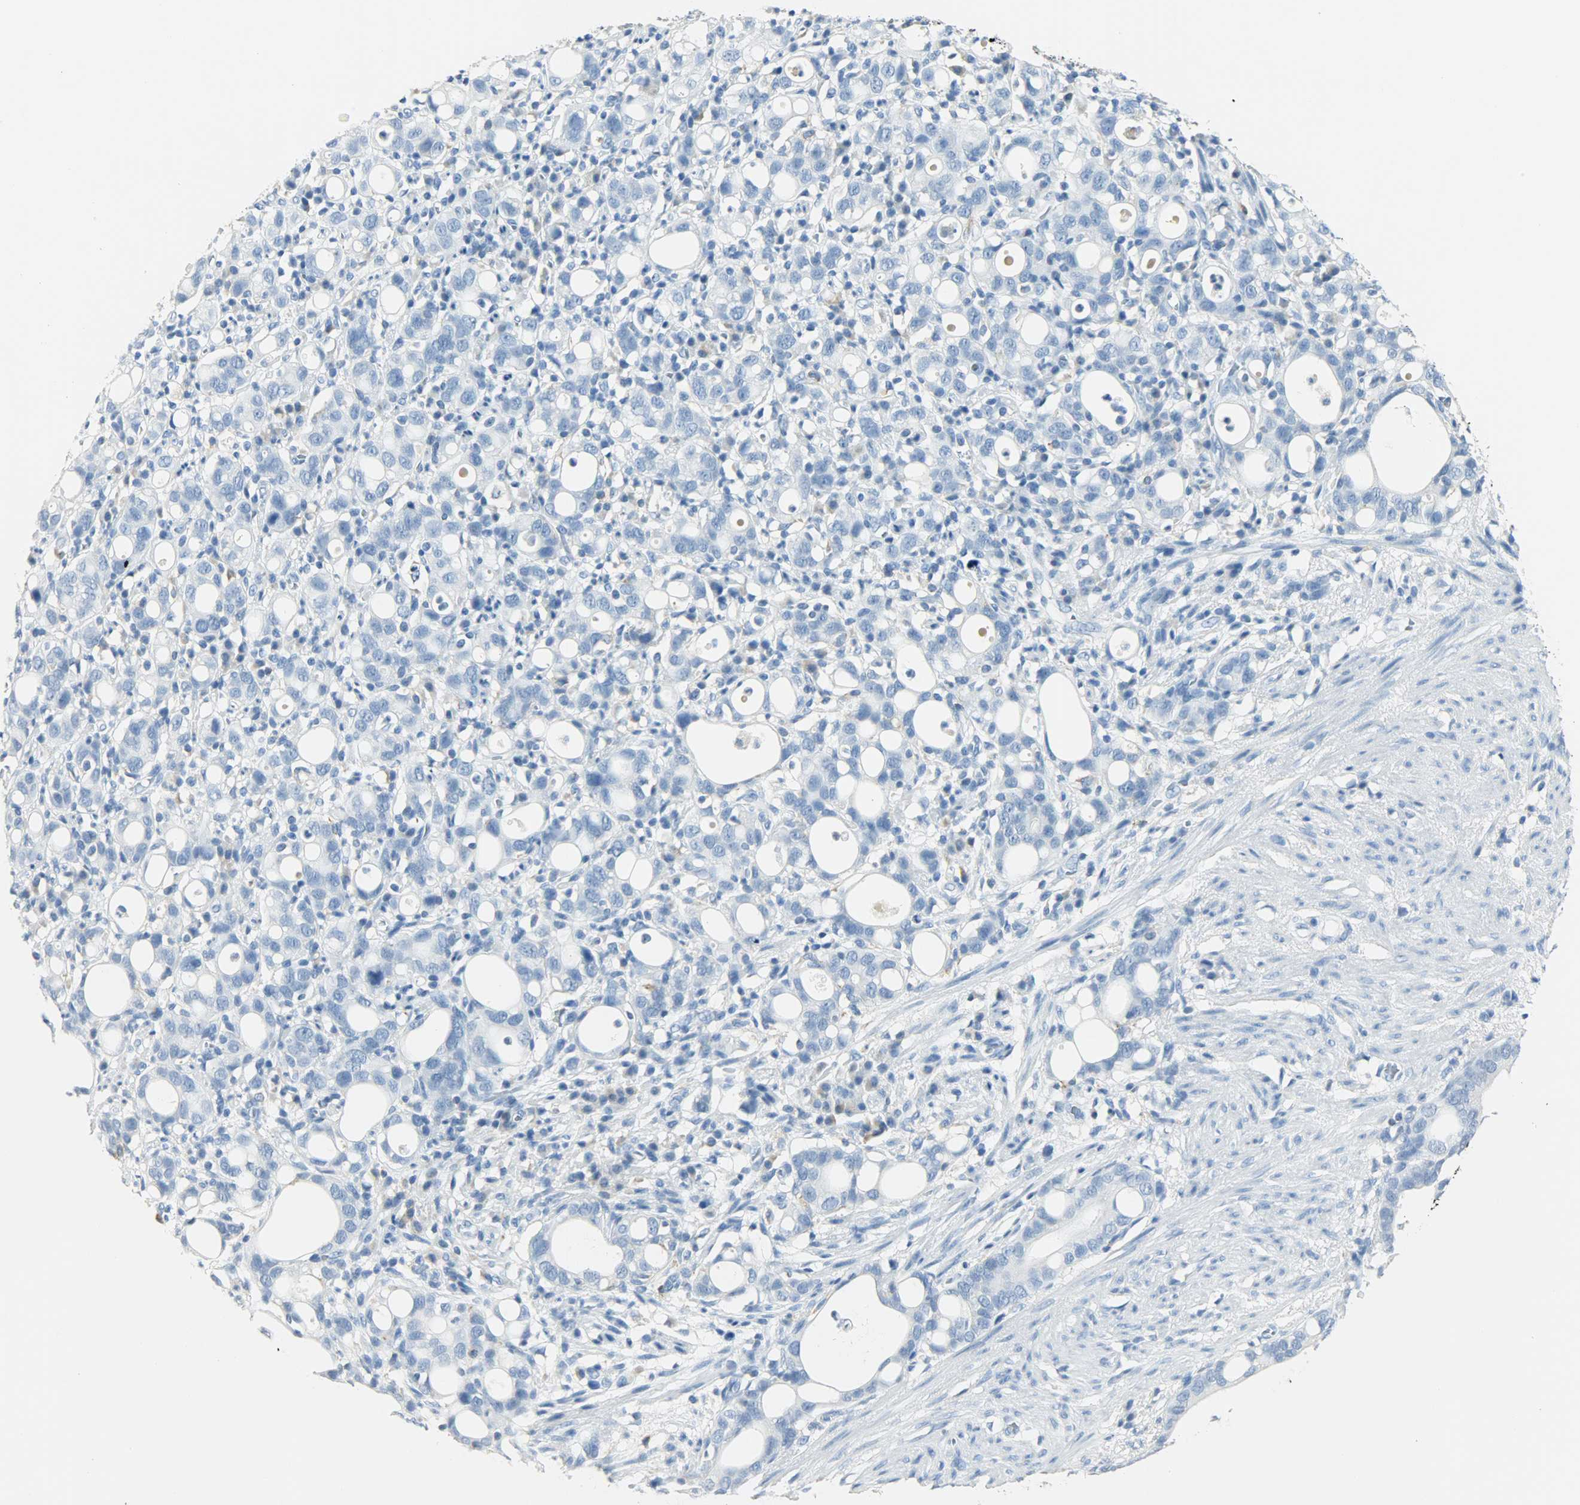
{"staining": {"intensity": "negative", "quantity": "none", "location": "none"}, "tissue": "stomach cancer", "cell_type": "Tumor cells", "image_type": "cancer", "snomed": [{"axis": "morphology", "description": "Adenocarcinoma, NOS"}, {"axis": "topography", "description": "Stomach"}], "caption": "High power microscopy photomicrograph of an immunohistochemistry image of adenocarcinoma (stomach), revealing no significant staining in tumor cells. (Brightfield microscopy of DAB immunohistochemistry at high magnification).", "gene": "PTPN6", "patient": {"sex": "female", "age": 75}}